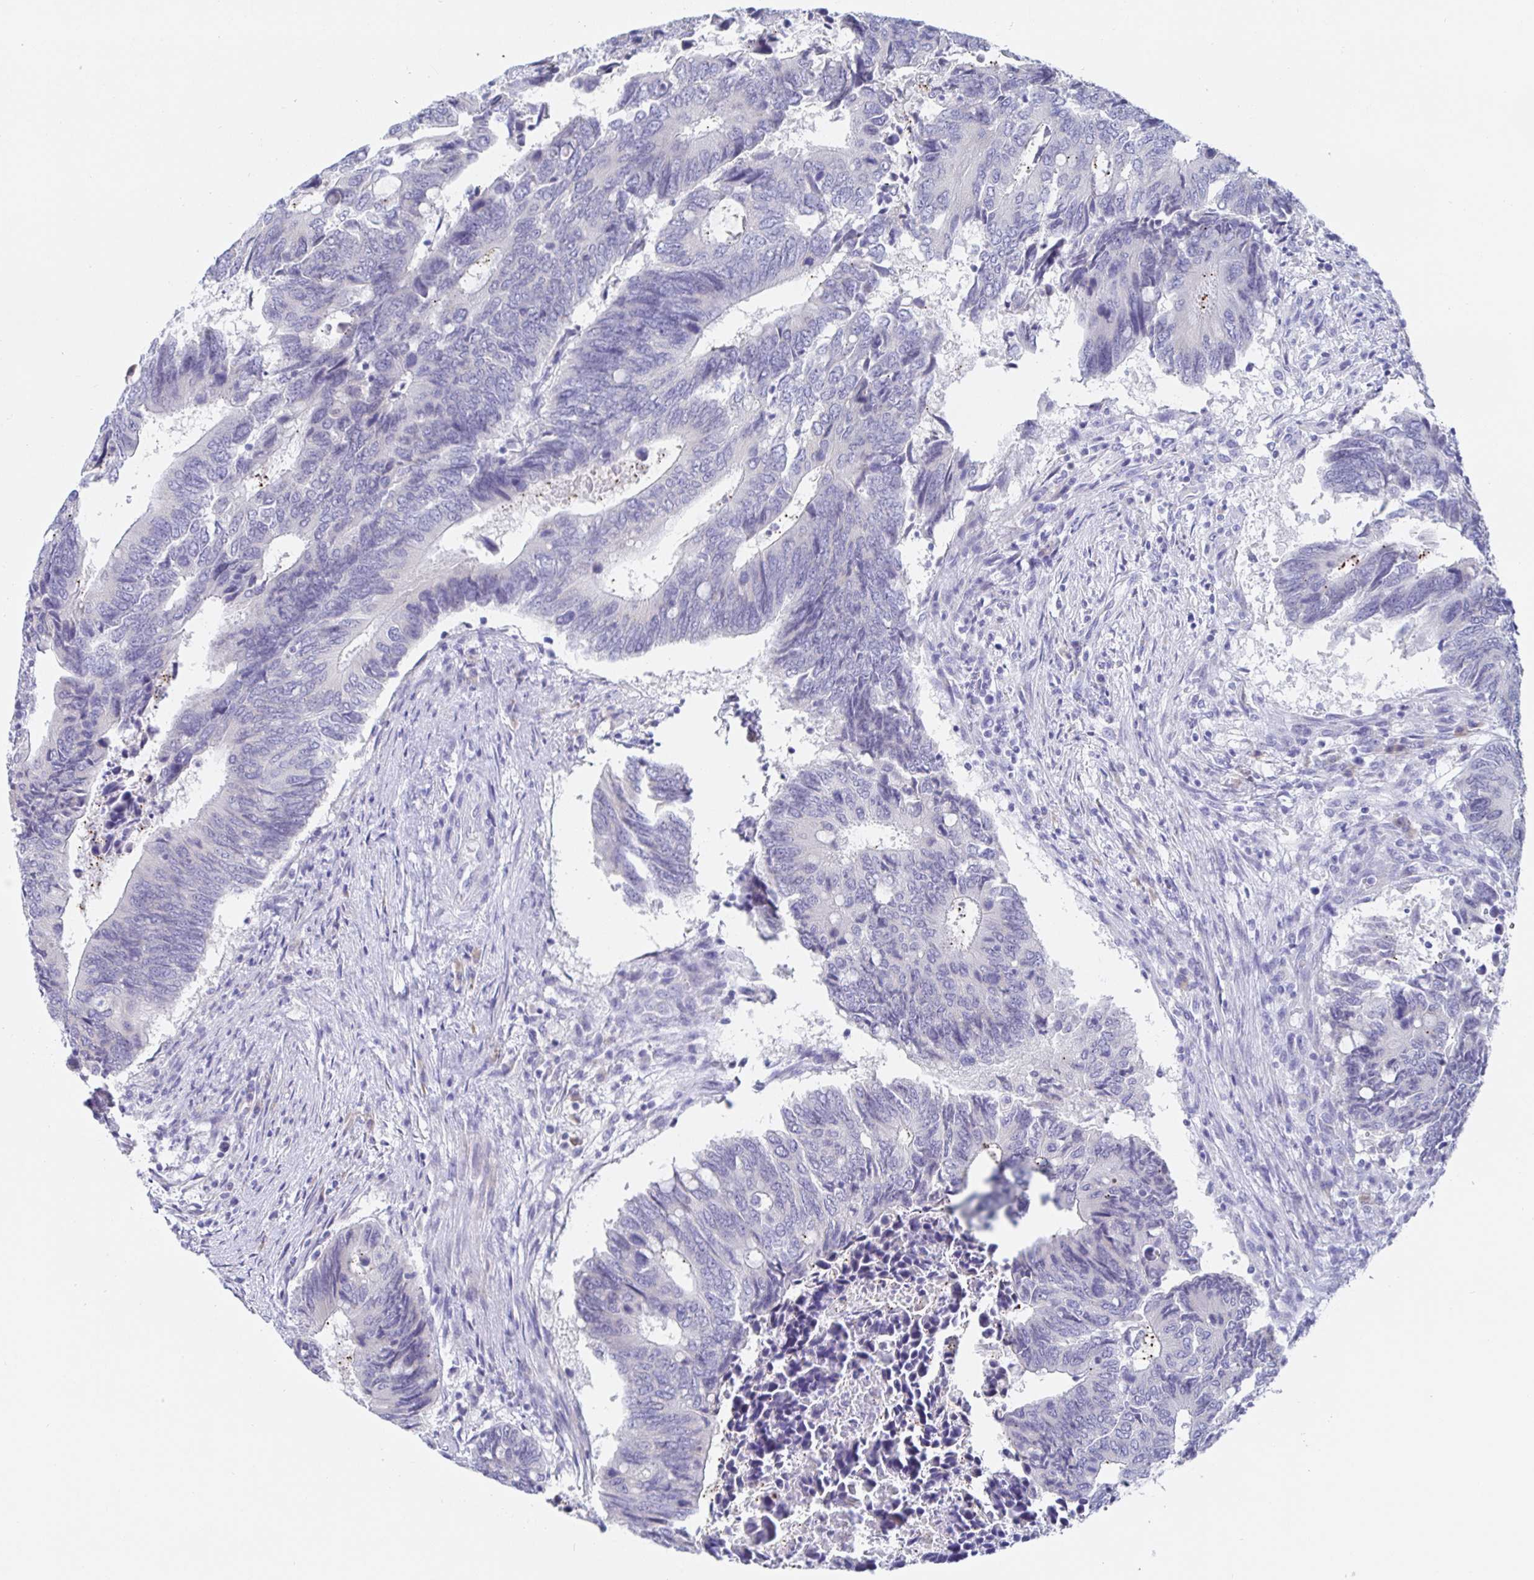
{"staining": {"intensity": "negative", "quantity": "none", "location": "none"}, "tissue": "colorectal cancer", "cell_type": "Tumor cells", "image_type": "cancer", "snomed": [{"axis": "morphology", "description": "Adenocarcinoma, NOS"}, {"axis": "topography", "description": "Colon"}], "caption": "A photomicrograph of adenocarcinoma (colorectal) stained for a protein demonstrates no brown staining in tumor cells. (Immunohistochemistry, brightfield microscopy, high magnification).", "gene": "SIAH3", "patient": {"sex": "male", "age": 87}}